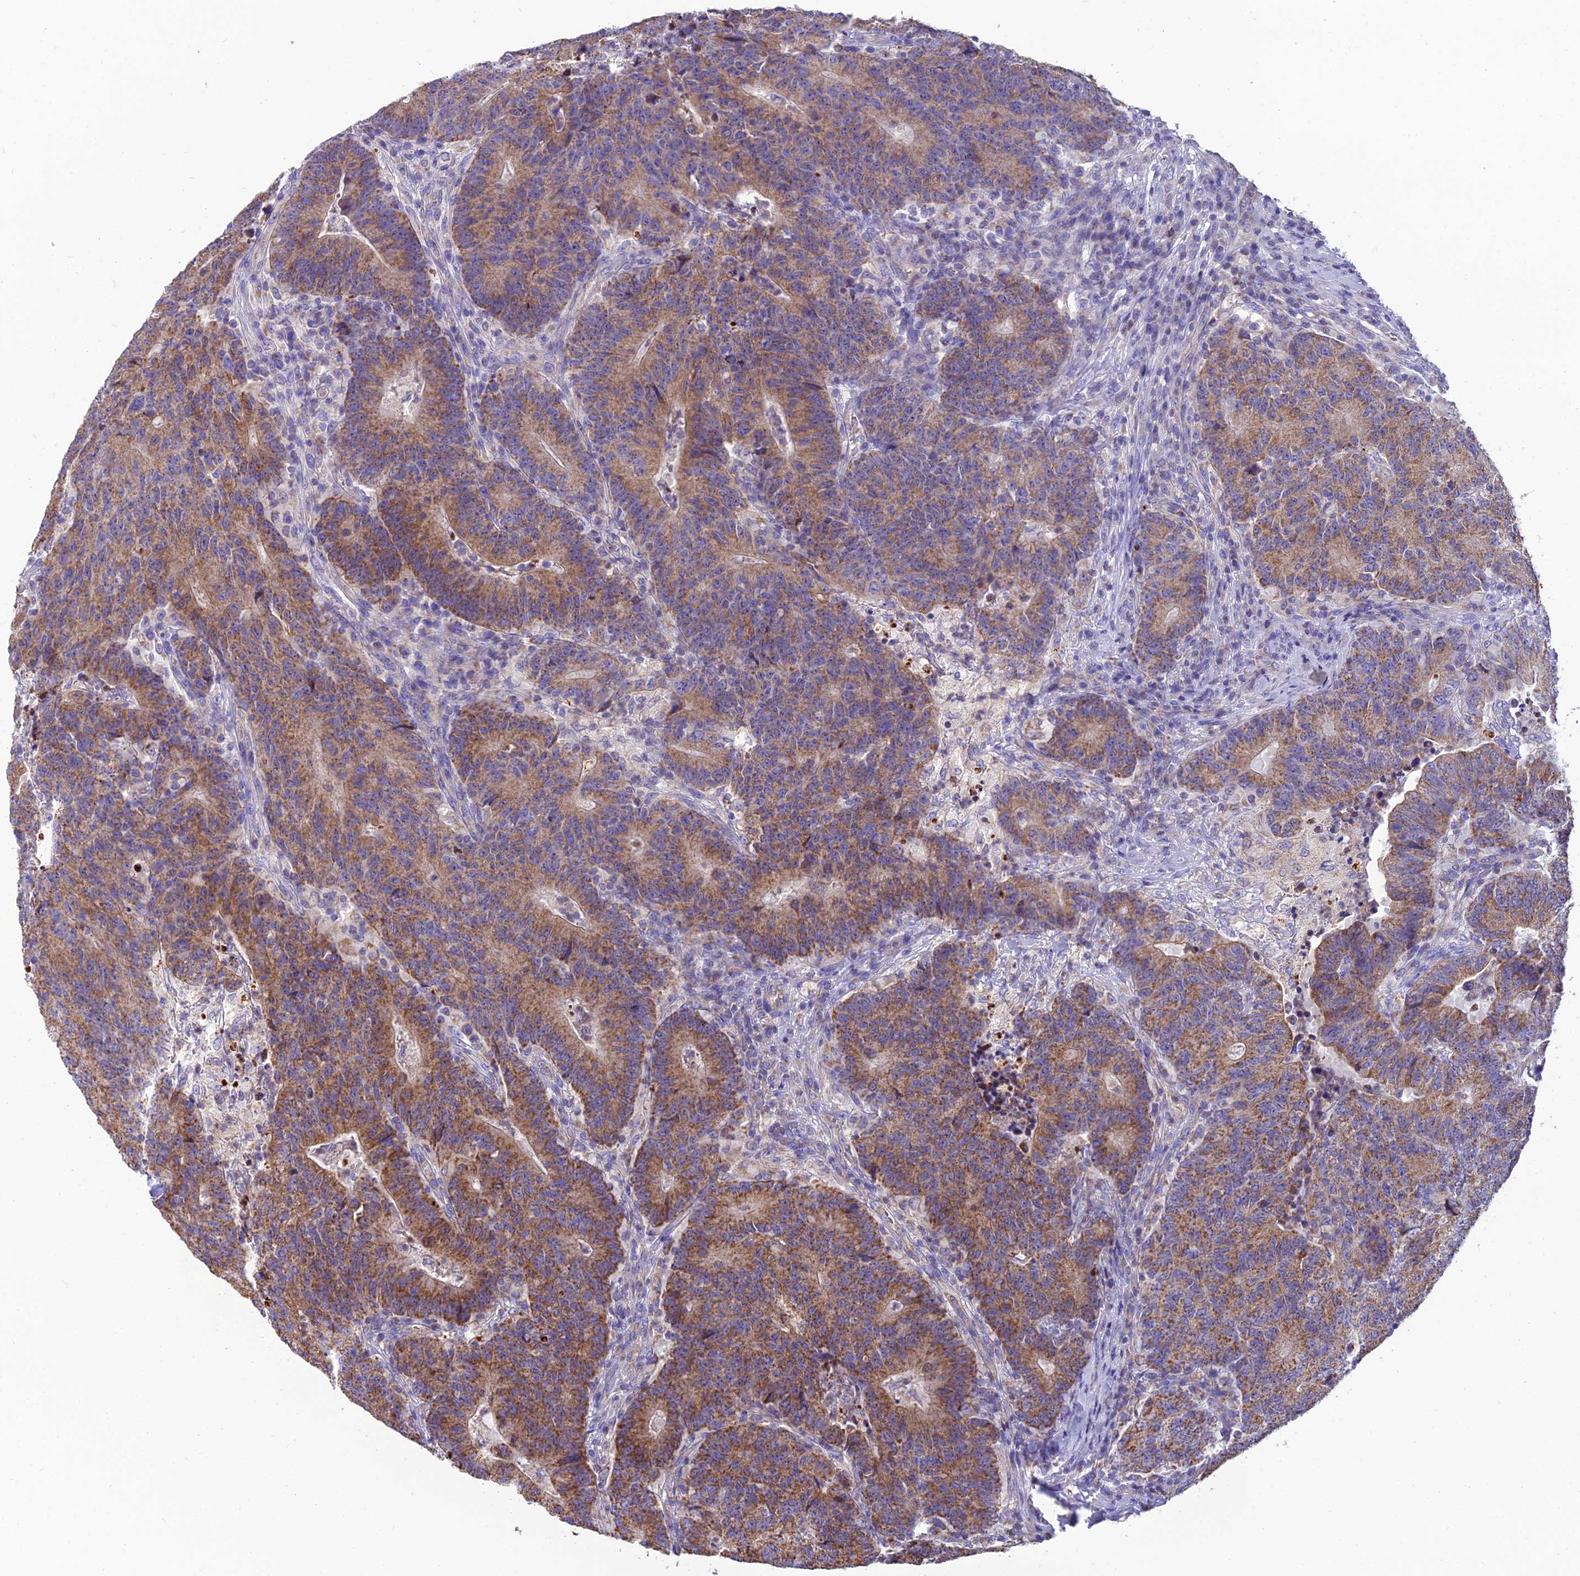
{"staining": {"intensity": "moderate", "quantity": ">75%", "location": "cytoplasmic/membranous"}, "tissue": "colorectal cancer", "cell_type": "Tumor cells", "image_type": "cancer", "snomed": [{"axis": "morphology", "description": "Adenocarcinoma, NOS"}, {"axis": "topography", "description": "Colon"}], "caption": "Human adenocarcinoma (colorectal) stained with a protein marker exhibits moderate staining in tumor cells.", "gene": "GPD1", "patient": {"sex": "female", "age": 75}}